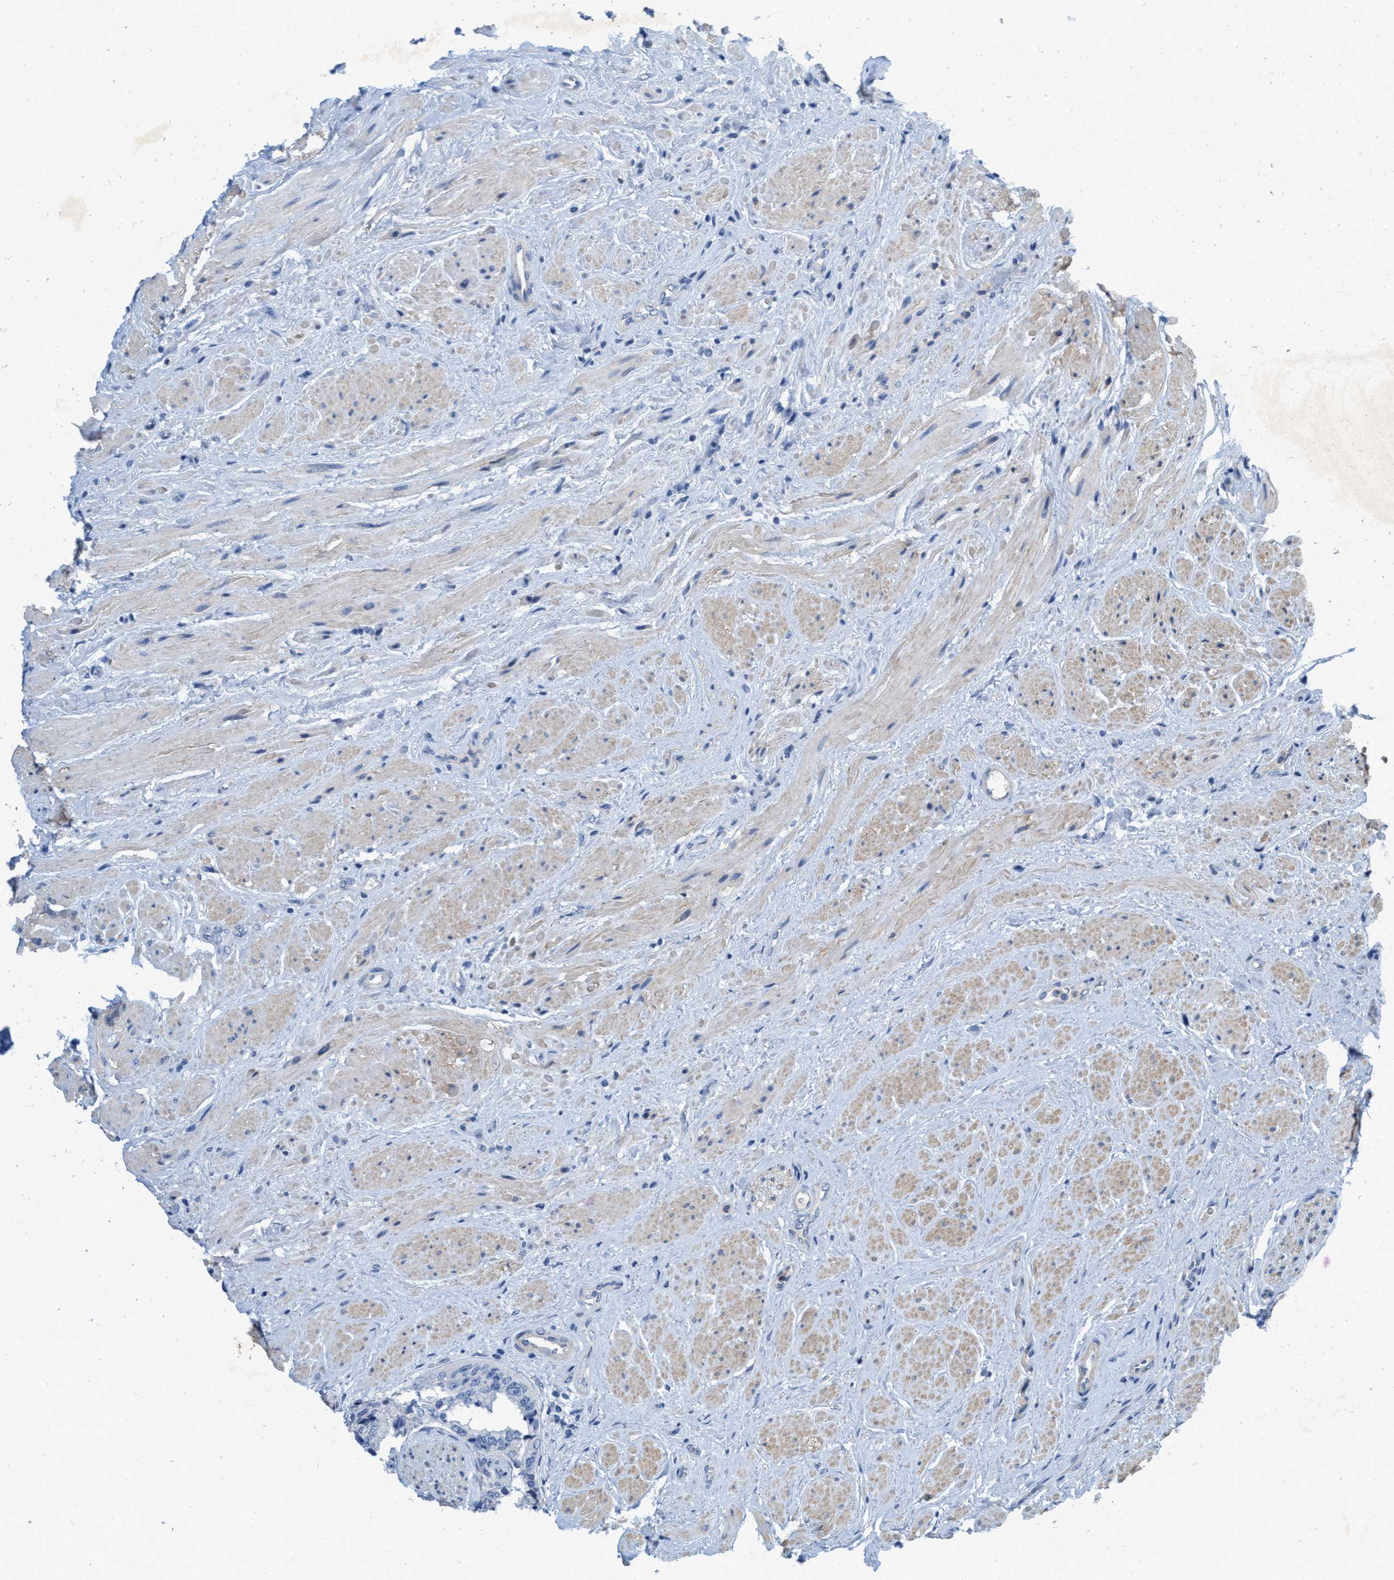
{"staining": {"intensity": "negative", "quantity": "none", "location": "none"}, "tissue": "prostate cancer", "cell_type": "Tumor cells", "image_type": "cancer", "snomed": [{"axis": "morphology", "description": "Adenocarcinoma, High grade"}, {"axis": "topography", "description": "Prostate"}], "caption": "This is an immunohistochemistry image of adenocarcinoma (high-grade) (prostate). There is no positivity in tumor cells.", "gene": "CPA2", "patient": {"sex": "male", "age": 61}}